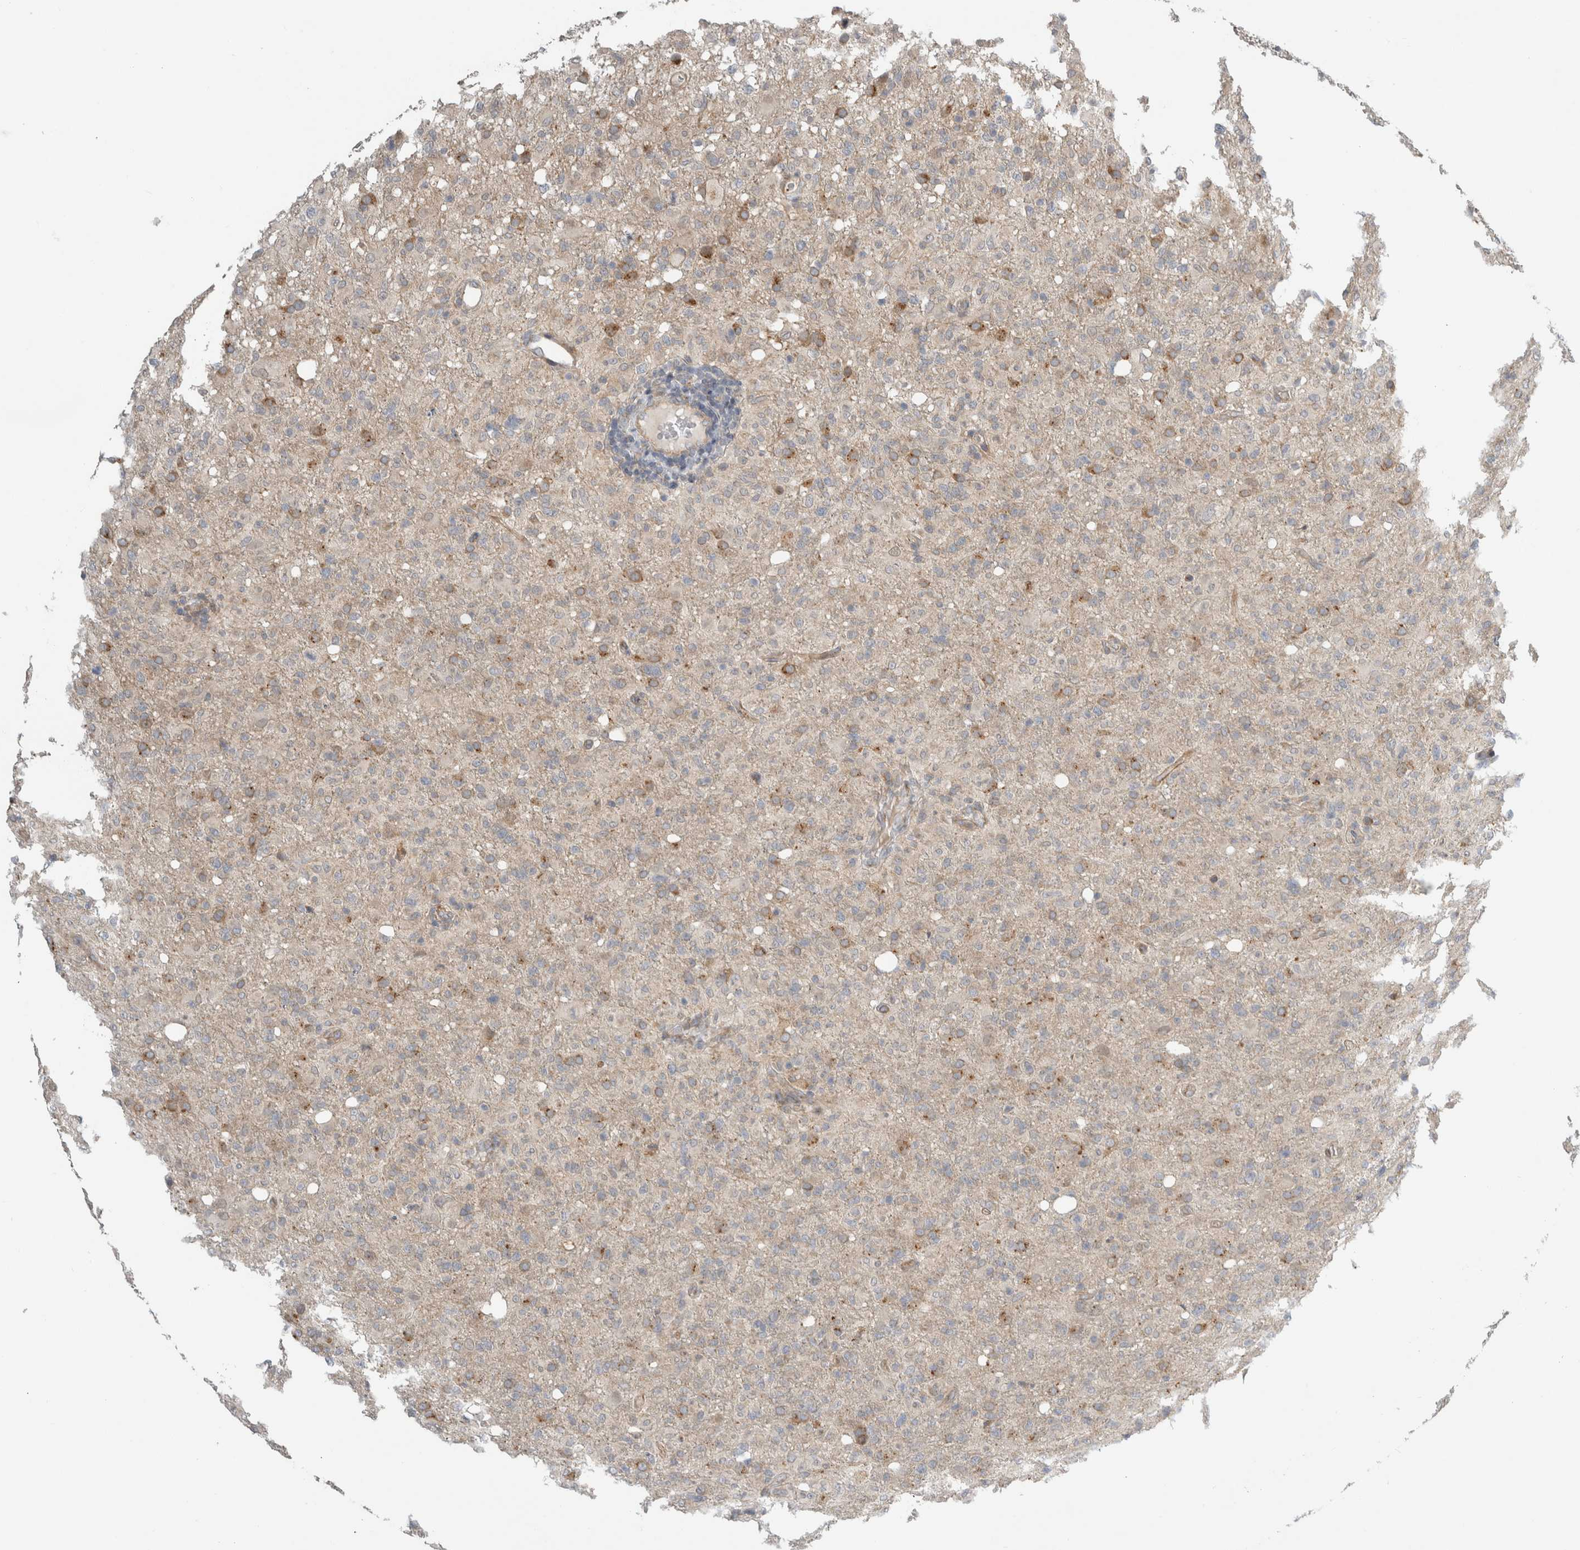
{"staining": {"intensity": "moderate", "quantity": "25%-75%", "location": "cytoplasmic/membranous"}, "tissue": "glioma", "cell_type": "Tumor cells", "image_type": "cancer", "snomed": [{"axis": "morphology", "description": "Glioma, malignant, High grade"}, {"axis": "topography", "description": "Brain"}], "caption": "High-magnification brightfield microscopy of glioma stained with DAB (3,3'-diaminobenzidine) (brown) and counterstained with hematoxylin (blue). tumor cells exhibit moderate cytoplasmic/membranous positivity is appreciated in about25%-75% of cells. The staining is performed using DAB (3,3'-diaminobenzidine) brown chromogen to label protein expression. The nuclei are counter-stained blue using hematoxylin.", "gene": "KPNA5", "patient": {"sex": "female", "age": 57}}